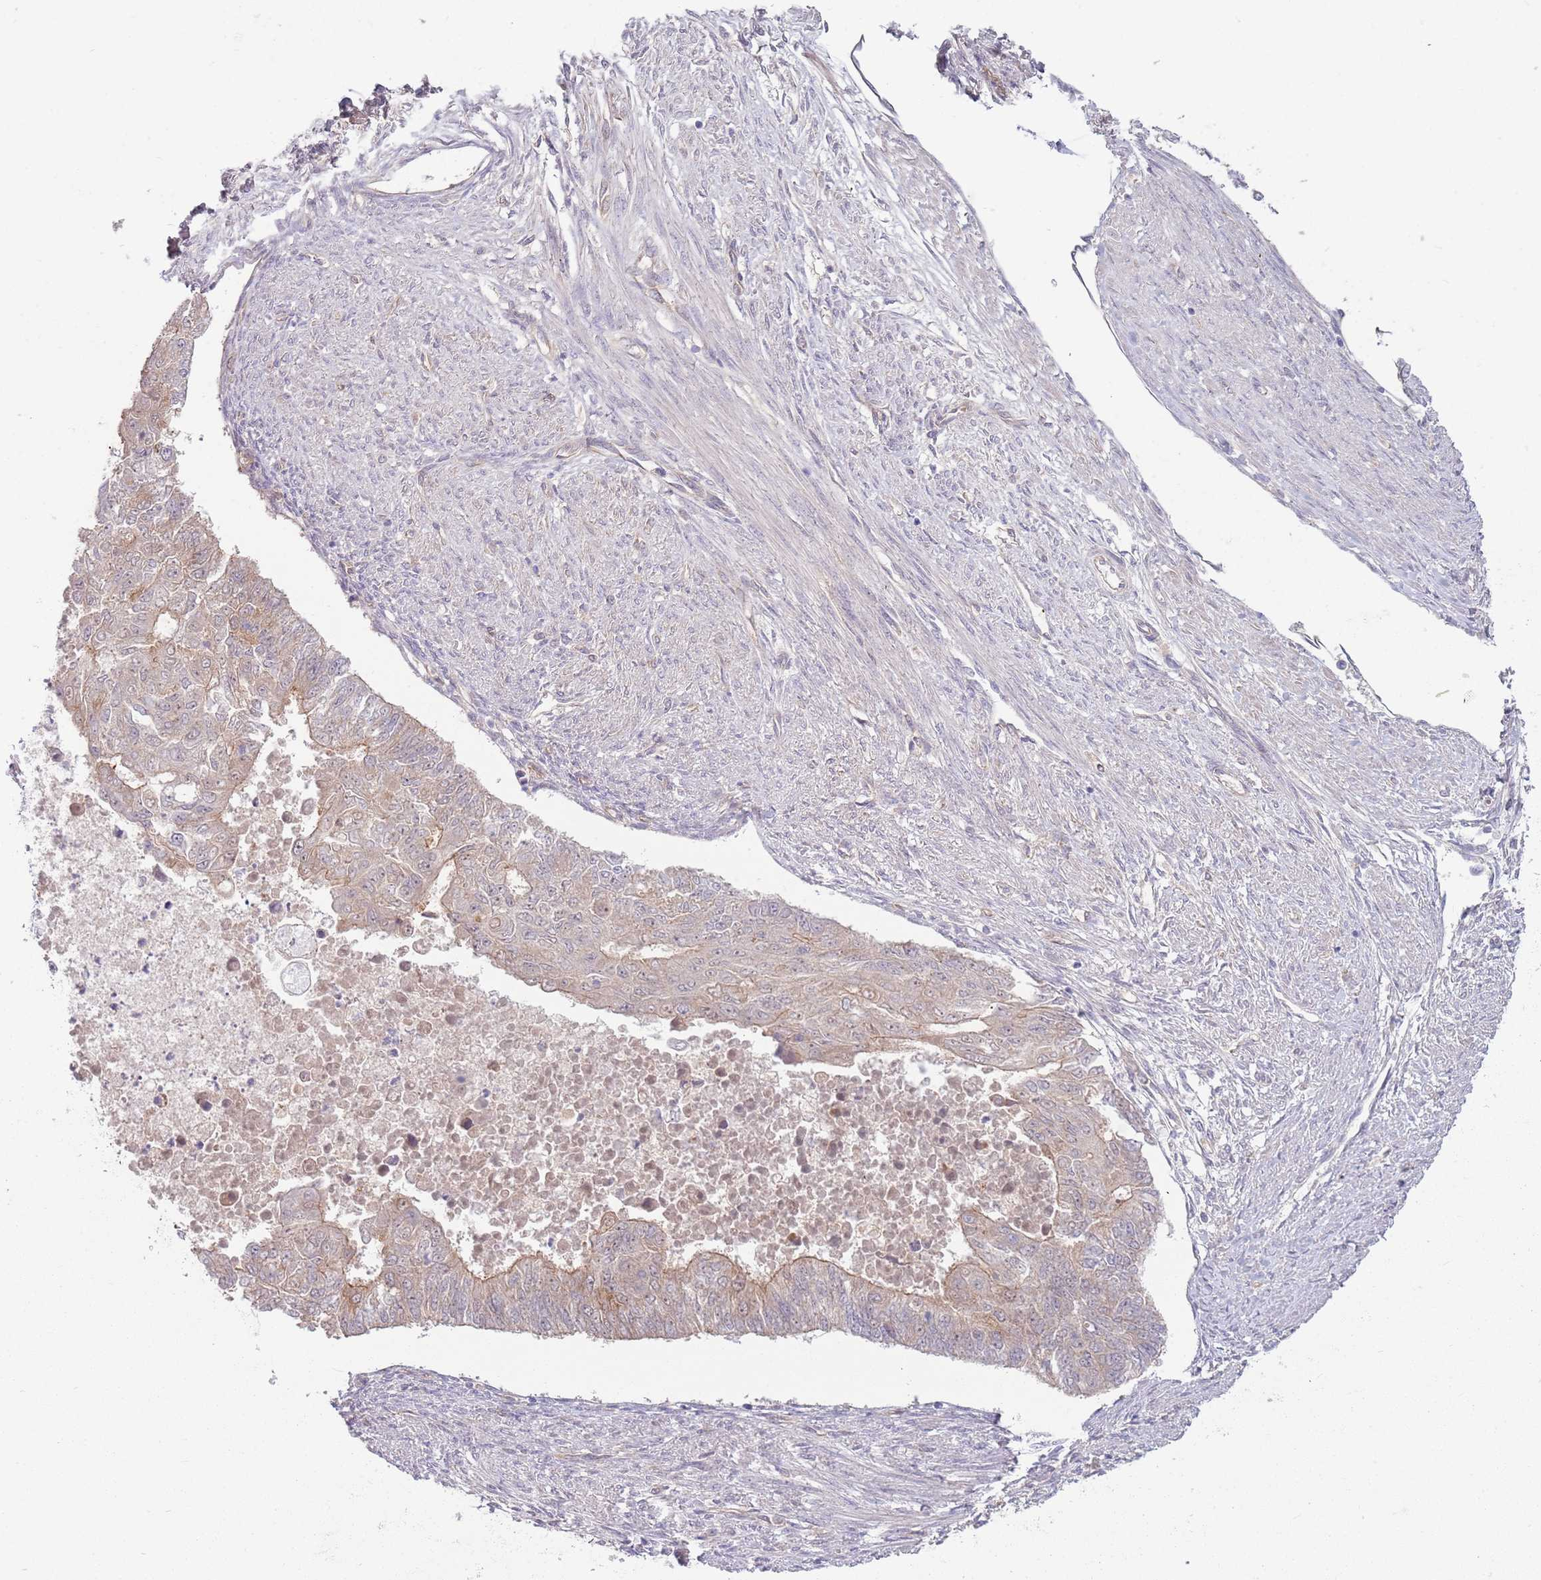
{"staining": {"intensity": "weak", "quantity": "25%-75%", "location": "cytoplasmic/membranous"}, "tissue": "endometrial cancer", "cell_type": "Tumor cells", "image_type": "cancer", "snomed": [{"axis": "morphology", "description": "Adenocarcinoma, NOS"}, {"axis": "topography", "description": "Endometrium"}], "caption": "The photomicrograph displays staining of endometrial adenocarcinoma, revealing weak cytoplasmic/membranous protein staining (brown color) within tumor cells. The protein of interest is stained brown, and the nuclei are stained in blue (DAB (3,3'-diaminobenzidine) IHC with brightfield microscopy, high magnification).", "gene": "SAV1", "patient": {"sex": "female", "age": 32}}